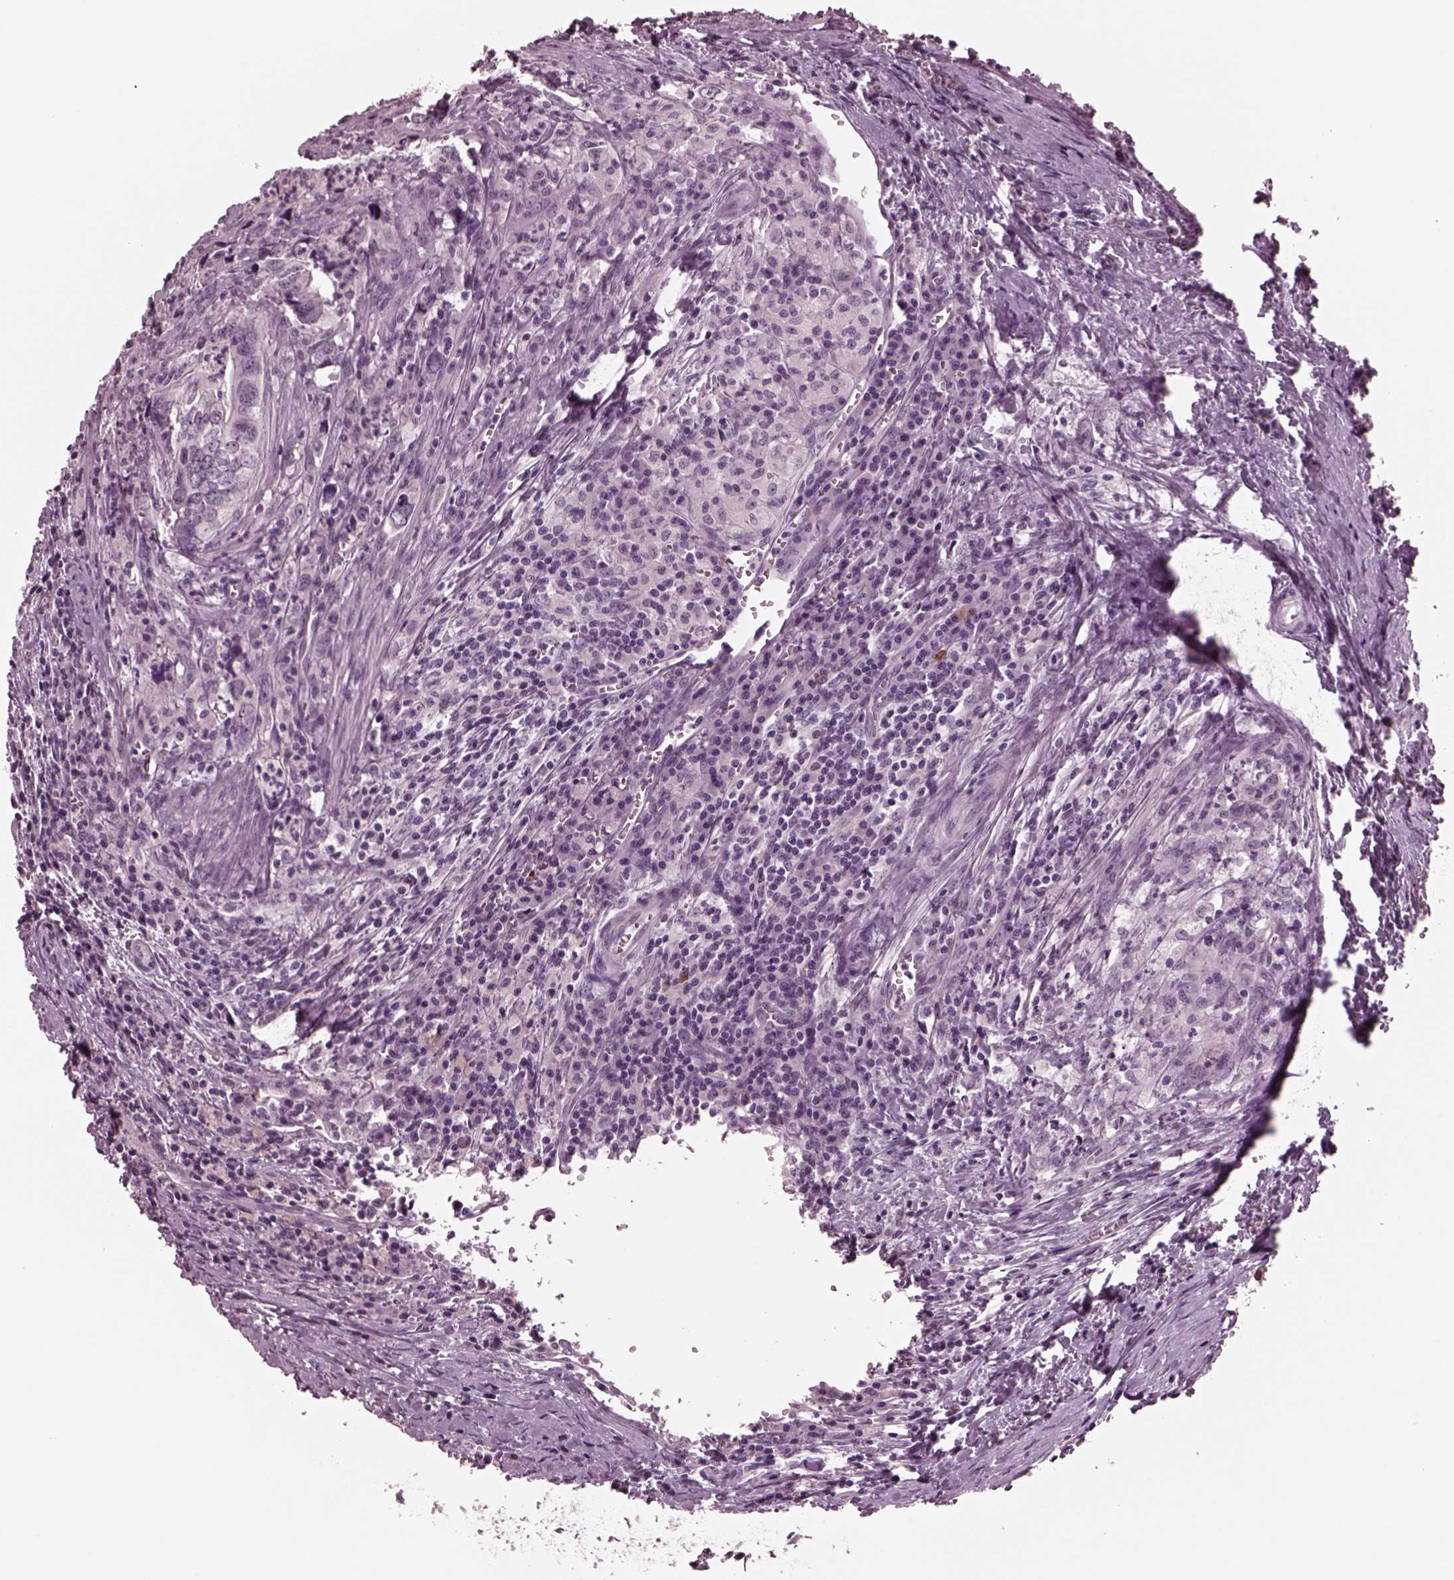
{"staining": {"intensity": "negative", "quantity": "none", "location": "none"}, "tissue": "colorectal cancer", "cell_type": "Tumor cells", "image_type": "cancer", "snomed": [{"axis": "morphology", "description": "Adenocarcinoma, NOS"}, {"axis": "topography", "description": "Colon"}], "caption": "DAB (3,3'-diaminobenzidine) immunohistochemical staining of human colorectal adenocarcinoma exhibits no significant staining in tumor cells.", "gene": "MIB2", "patient": {"sex": "female", "age": 82}}